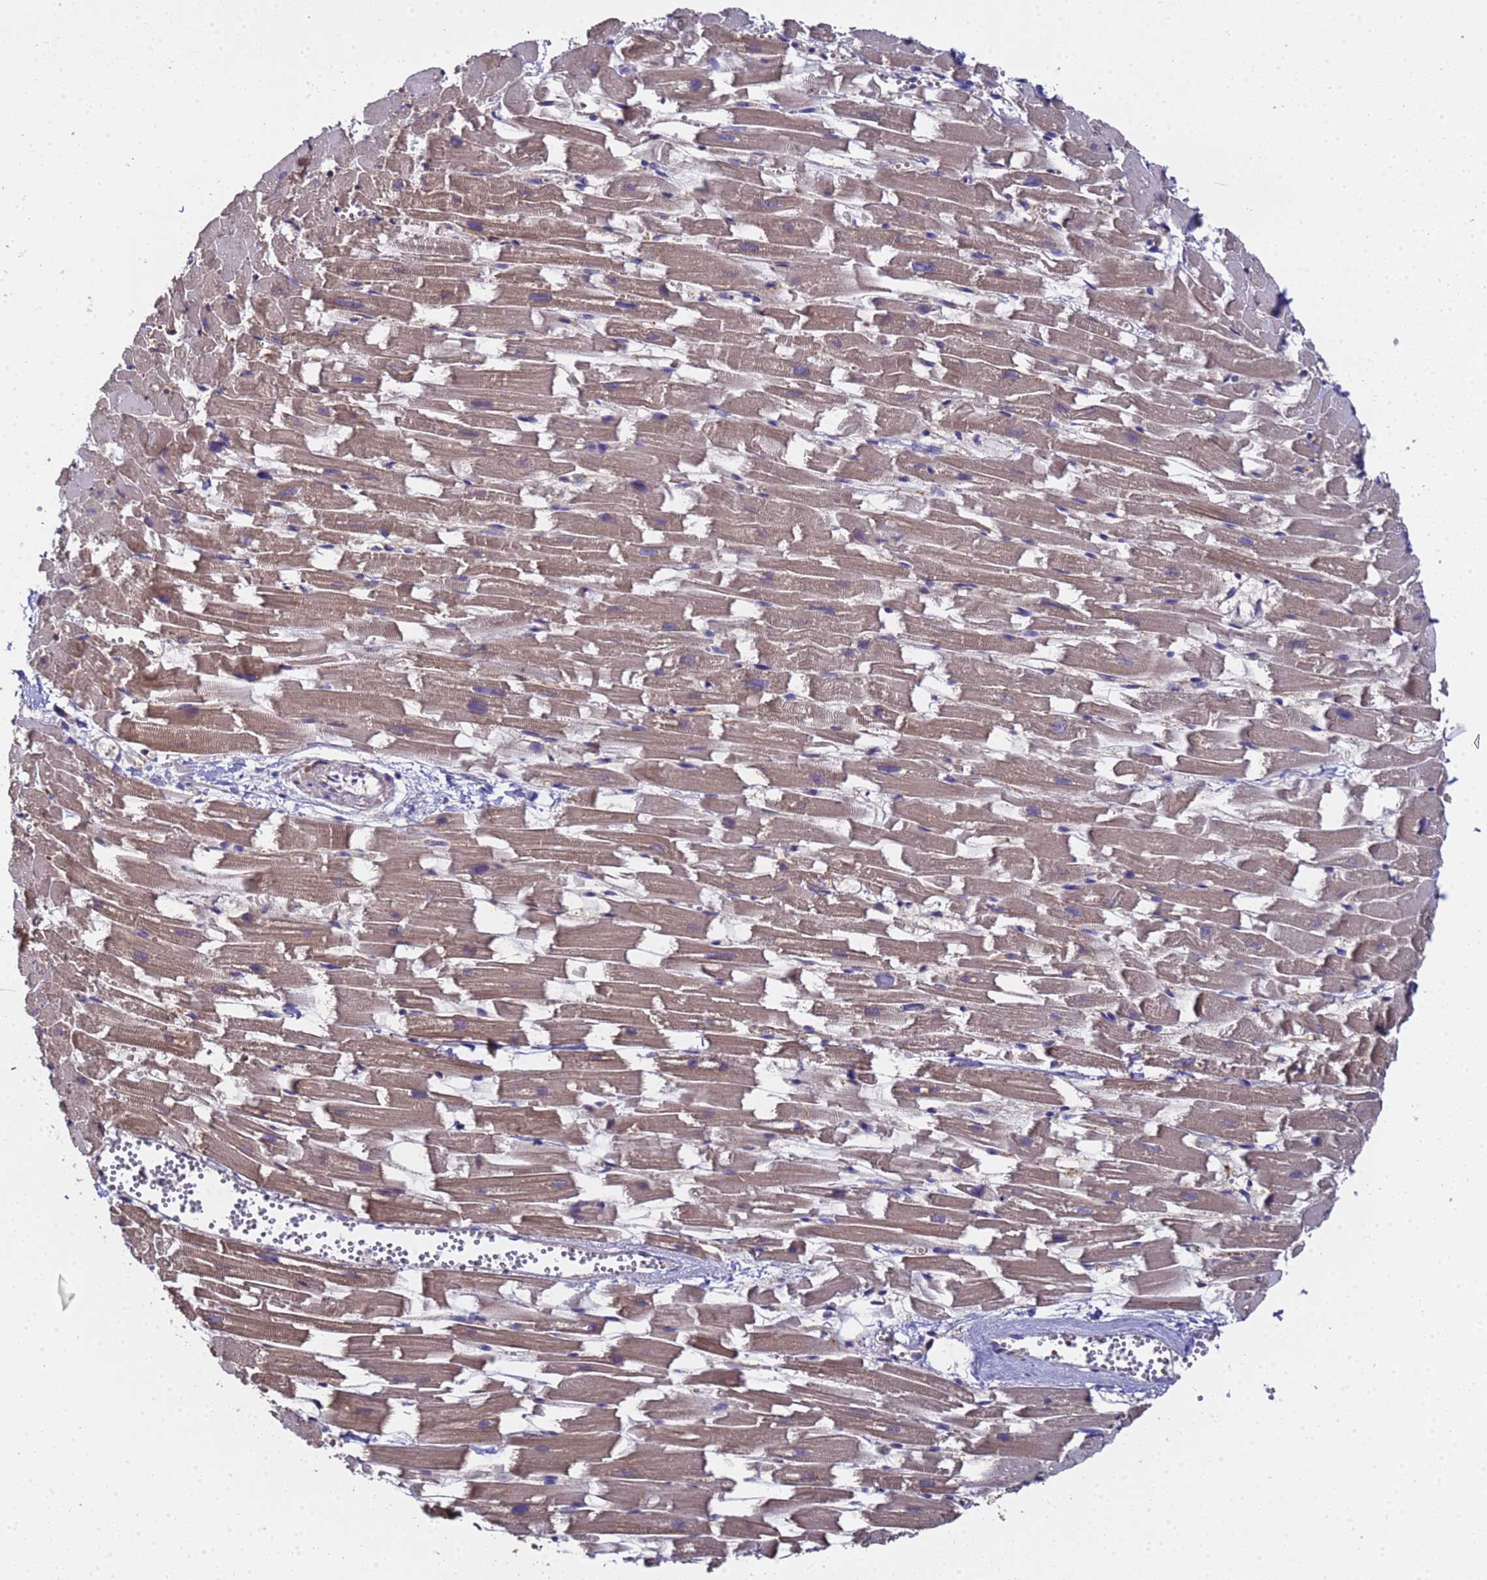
{"staining": {"intensity": "moderate", "quantity": ">75%", "location": "cytoplasmic/membranous"}, "tissue": "heart muscle", "cell_type": "Cardiomyocytes", "image_type": "normal", "snomed": [{"axis": "morphology", "description": "Normal tissue, NOS"}, {"axis": "topography", "description": "Heart"}], "caption": "Immunohistochemistry image of normal human heart muscle stained for a protein (brown), which reveals medium levels of moderate cytoplasmic/membranous expression in approximately >75% of cardiomyocytes.", "gene": "MOCS1", "patient": {"sex": "female", "age": 64}}